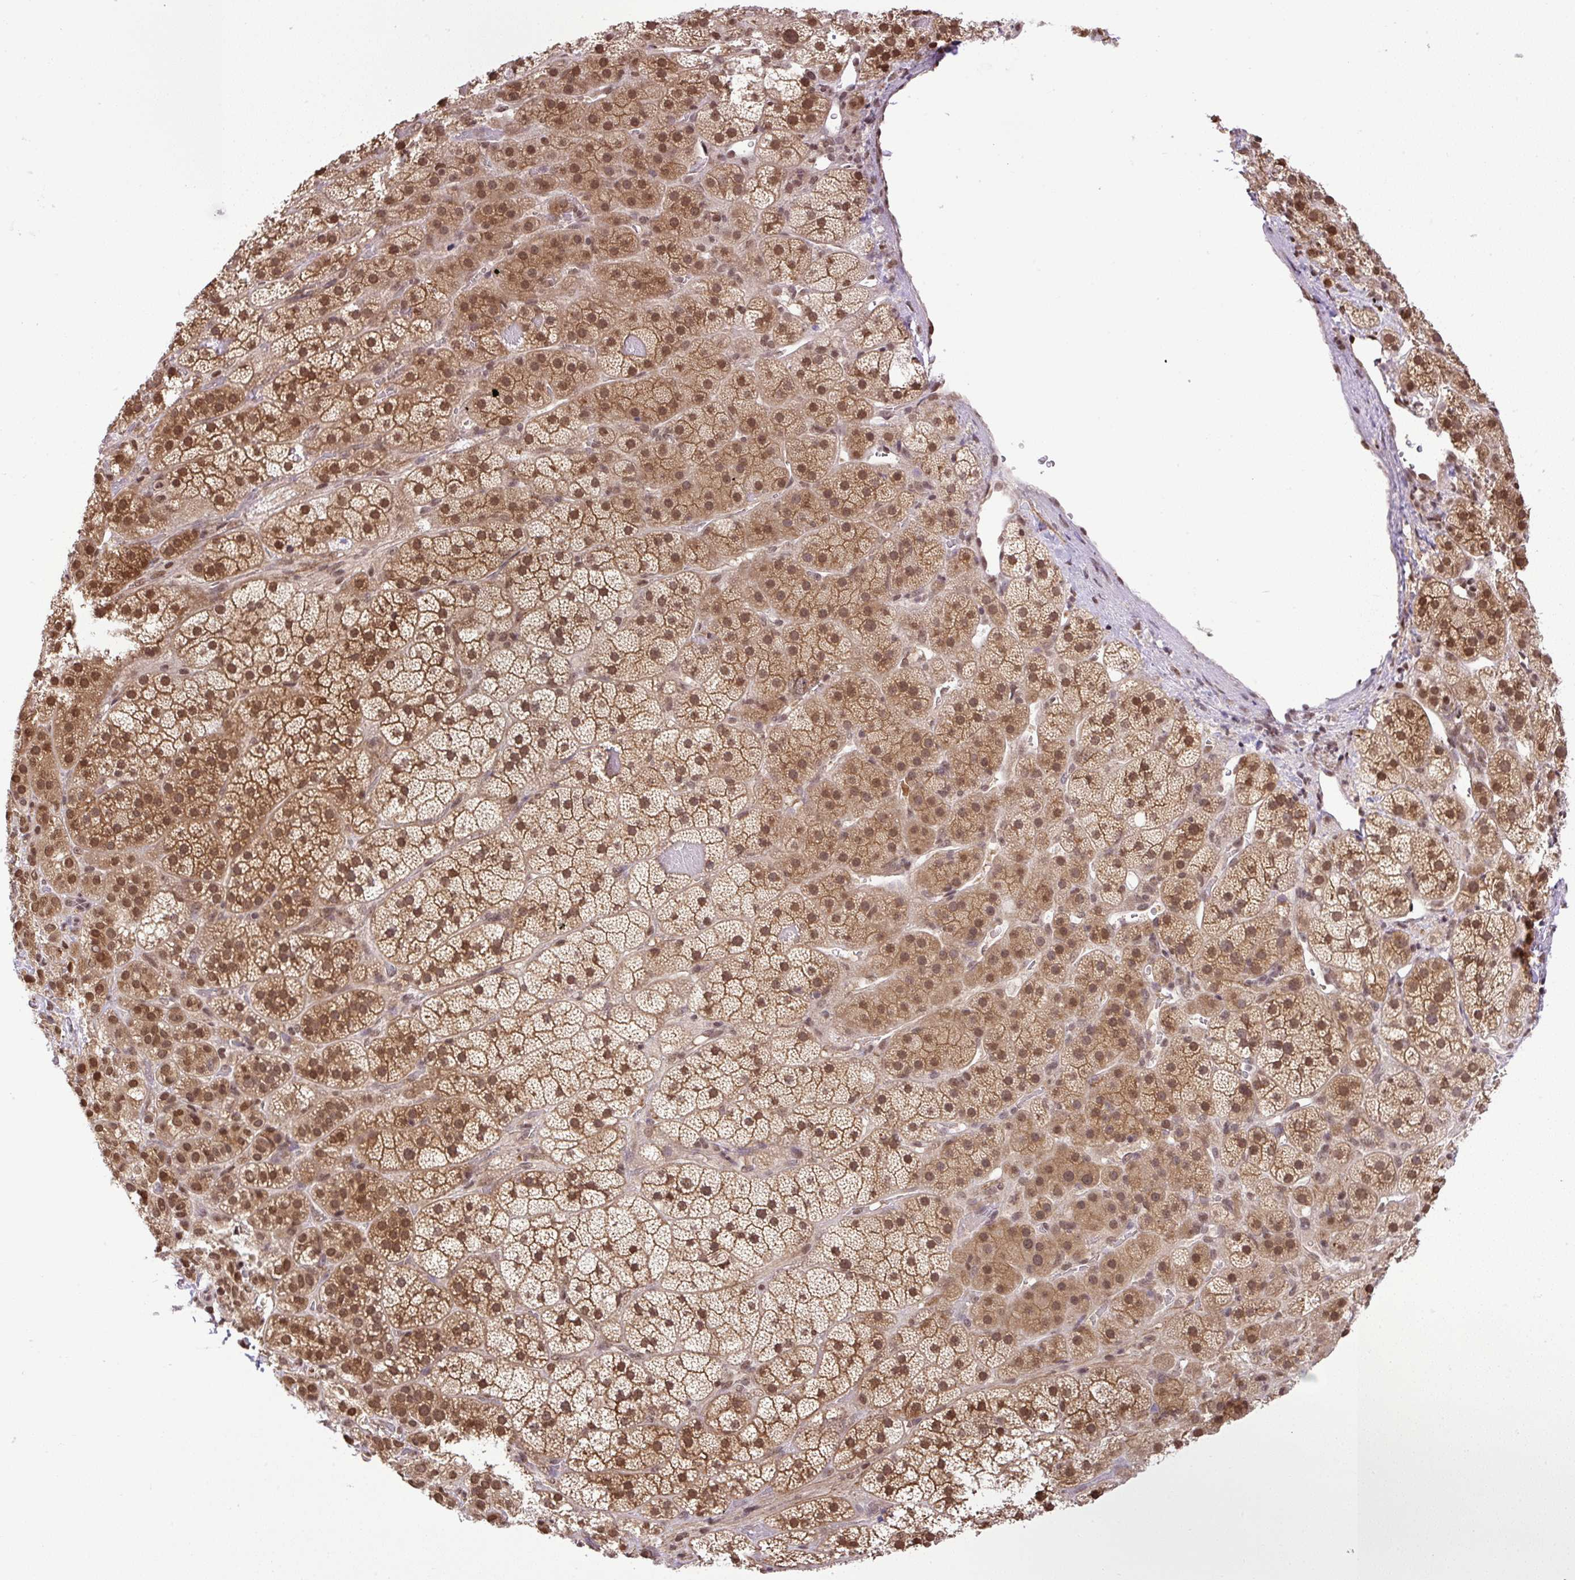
{"staining": {"intensity": "strong", "quantity": ">75%", "location": "cytoplasmic/membranous,nuclear"}, "tissue": "adrenal gland", "cell_type": "Glandular cells", "image_type": "normal", "snomed": [{"axis": "morphology", "description": "Normal tissue, NOS"}, {"axis": "topography", "description": "Adrenal gland"}], "caption": "Immunohistochemical staining of benign adrenal gland exhibits >75% levels of strong cytoplasmic/membranous,nuclear protein expression in about >75% of glandular cells. The staining is performed using DAB (3,3'-diaminobenzidine) brown chromogen to label protein expression. The nuclei are counter-stained blue using hematoxylin.", "gene": "SGTA", "patient": {"sex": "male", "age": 57}}